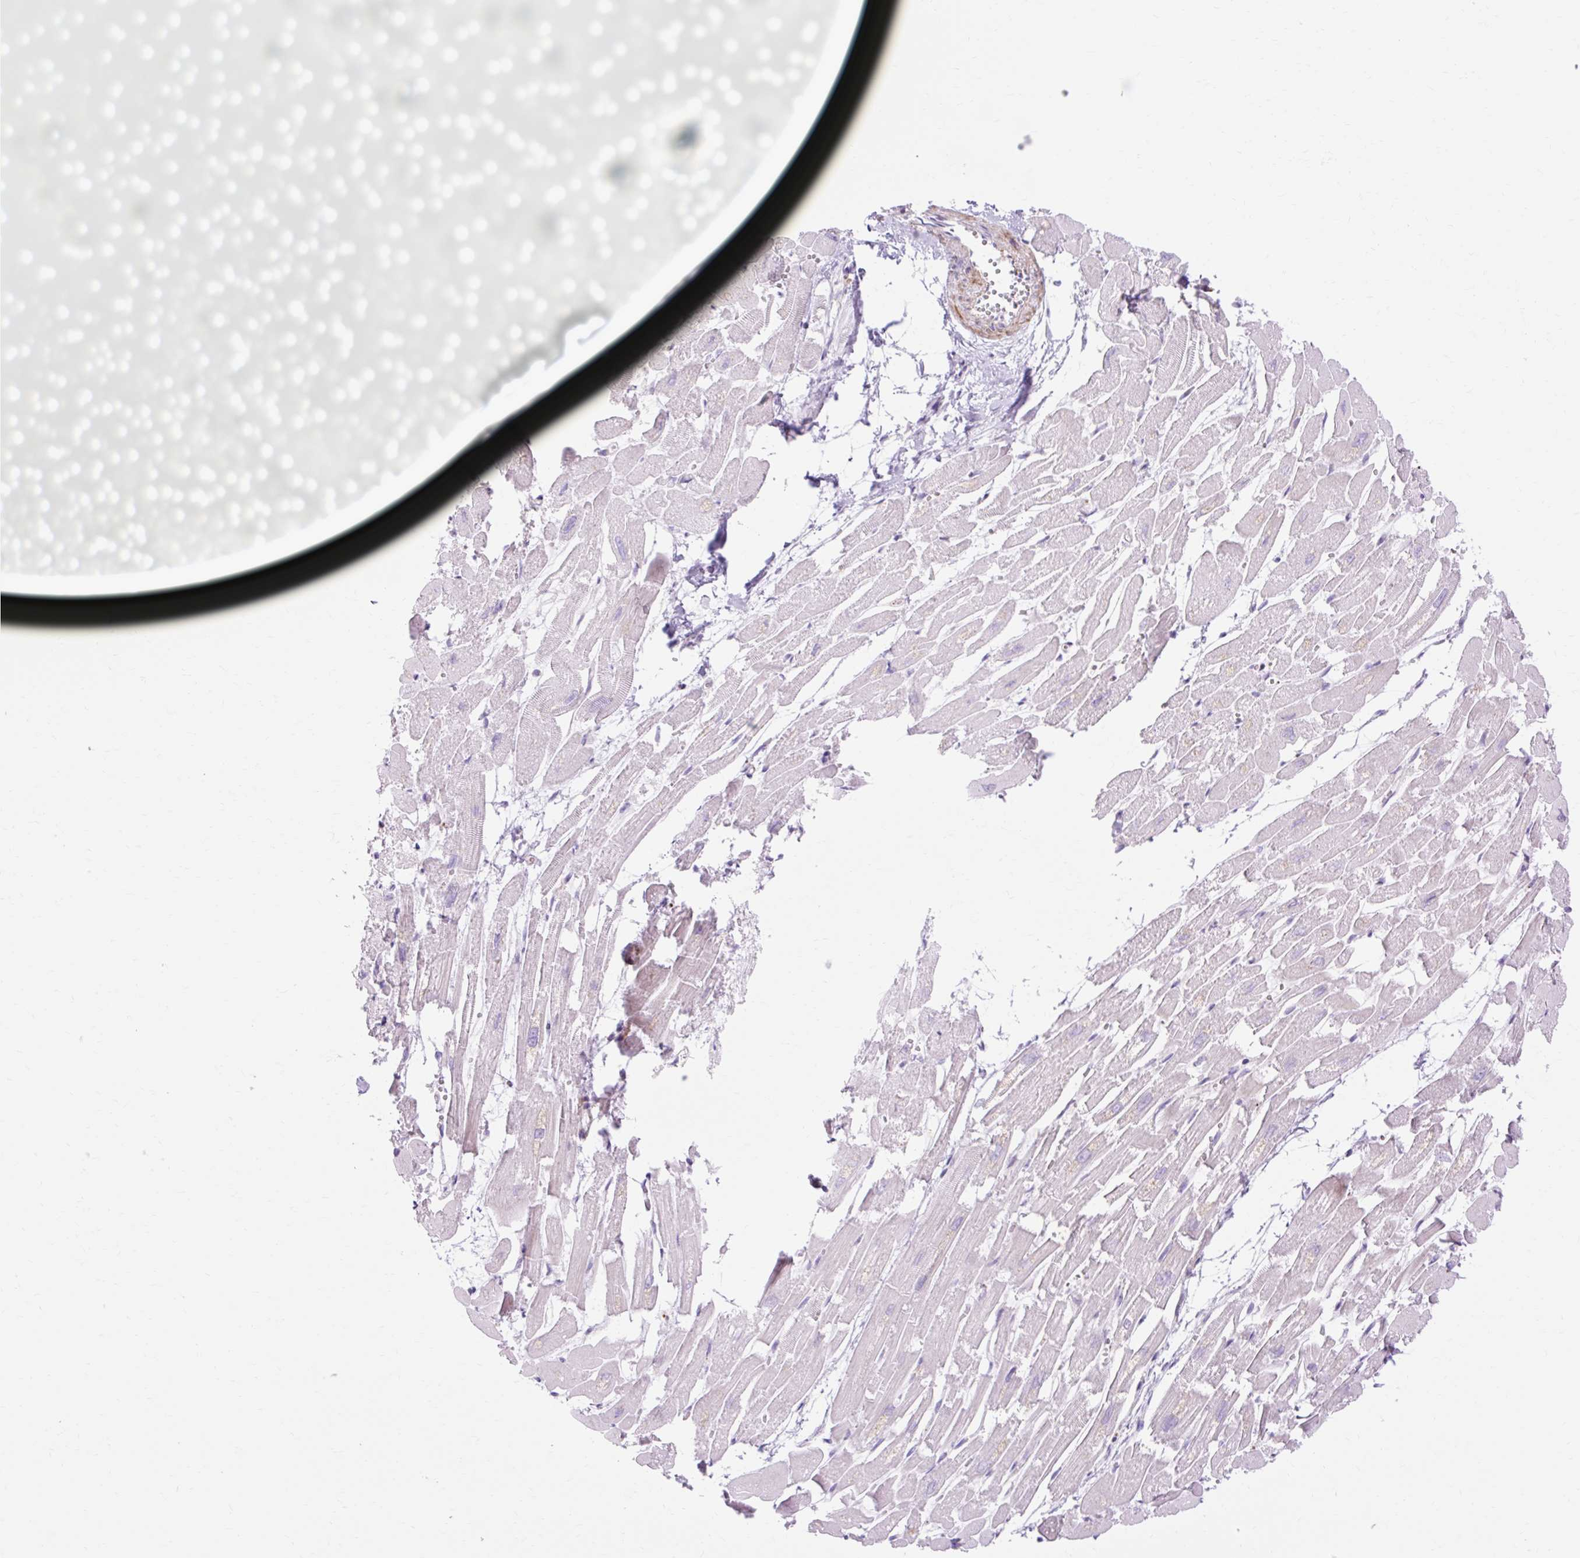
{"staining": {"intensity": "weak", "quantity": "<25%", "location": "cytoplasmic/membranous"}, "tissue": "heart muscle", "cell_type": "Cardiomyocytes", "image_type": "normal", "snomed": [{"axis": "morphology", "description": "Normal tissue, NOS"}, {"axis": "topography", "description": "Heart"}], "caption": "Photomicrograph shows no protein expression in cardiomyocytes of unremarkable heart muscle. (DAB immunohistochemistry (IHC), high magnification).", "gene": "CORO7", "patient": {"sex": "male", "age": 54}}